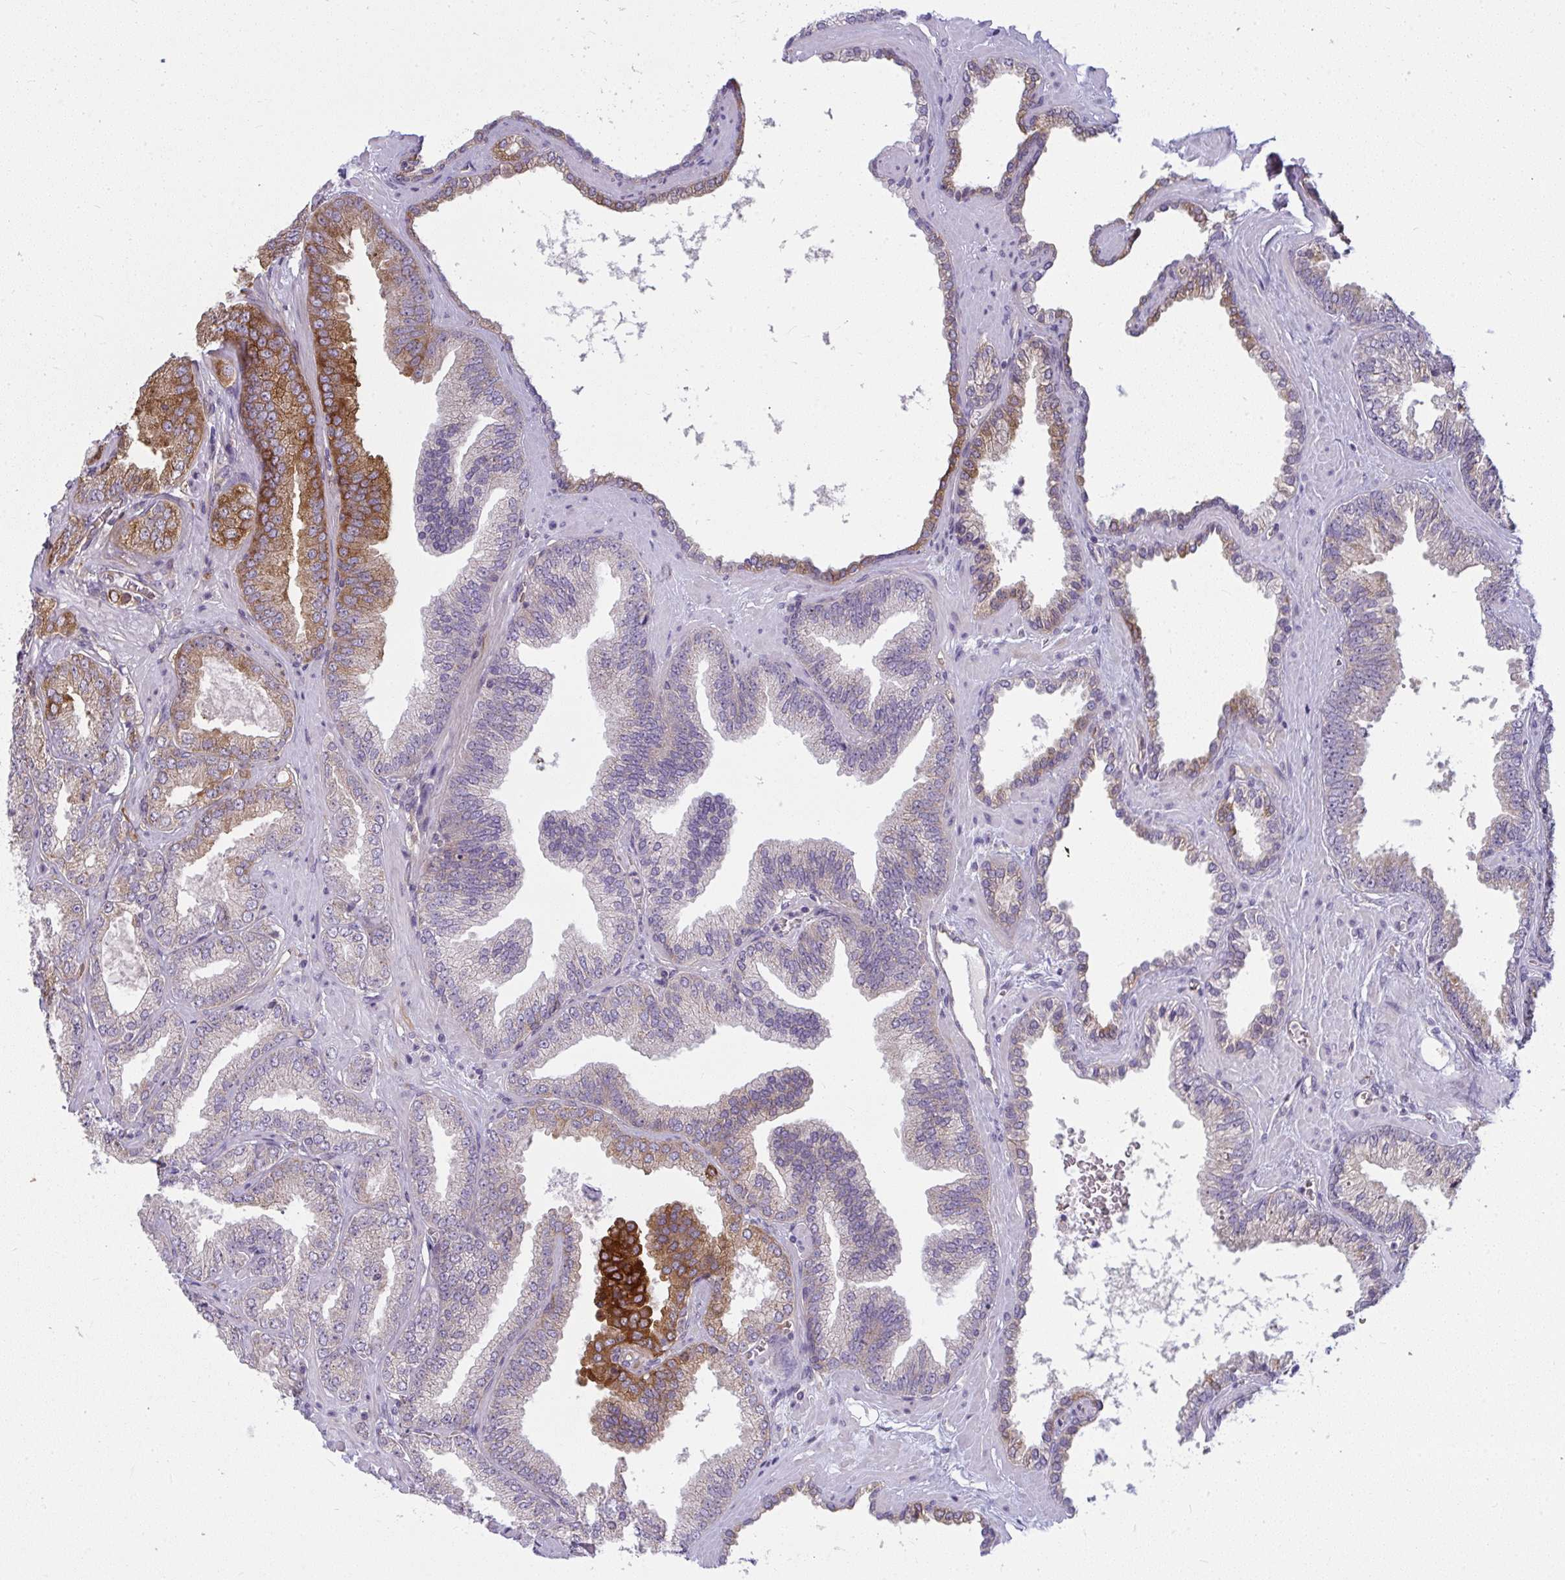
{"staining": {"intensity": "strong", "quantity": "<25%", "location": "cytoplasmic/membranous"}, "tissue": "prostate cancer", "cell_type": "Tumor cells", "image_type": "cancer", "snomed": [{"axis": "morphology", "description": "Adenocarcinoma, High grade"}, {"axis": "topography", "description": "Prostate"}], "caption": "Prostate cancer (adenocarcinoma (high-grade)) stained with a protein marker exhibits strong staining in tumor cells.", "gene": "IFIT3", "patient": {"sex": "male", "age": 68}}